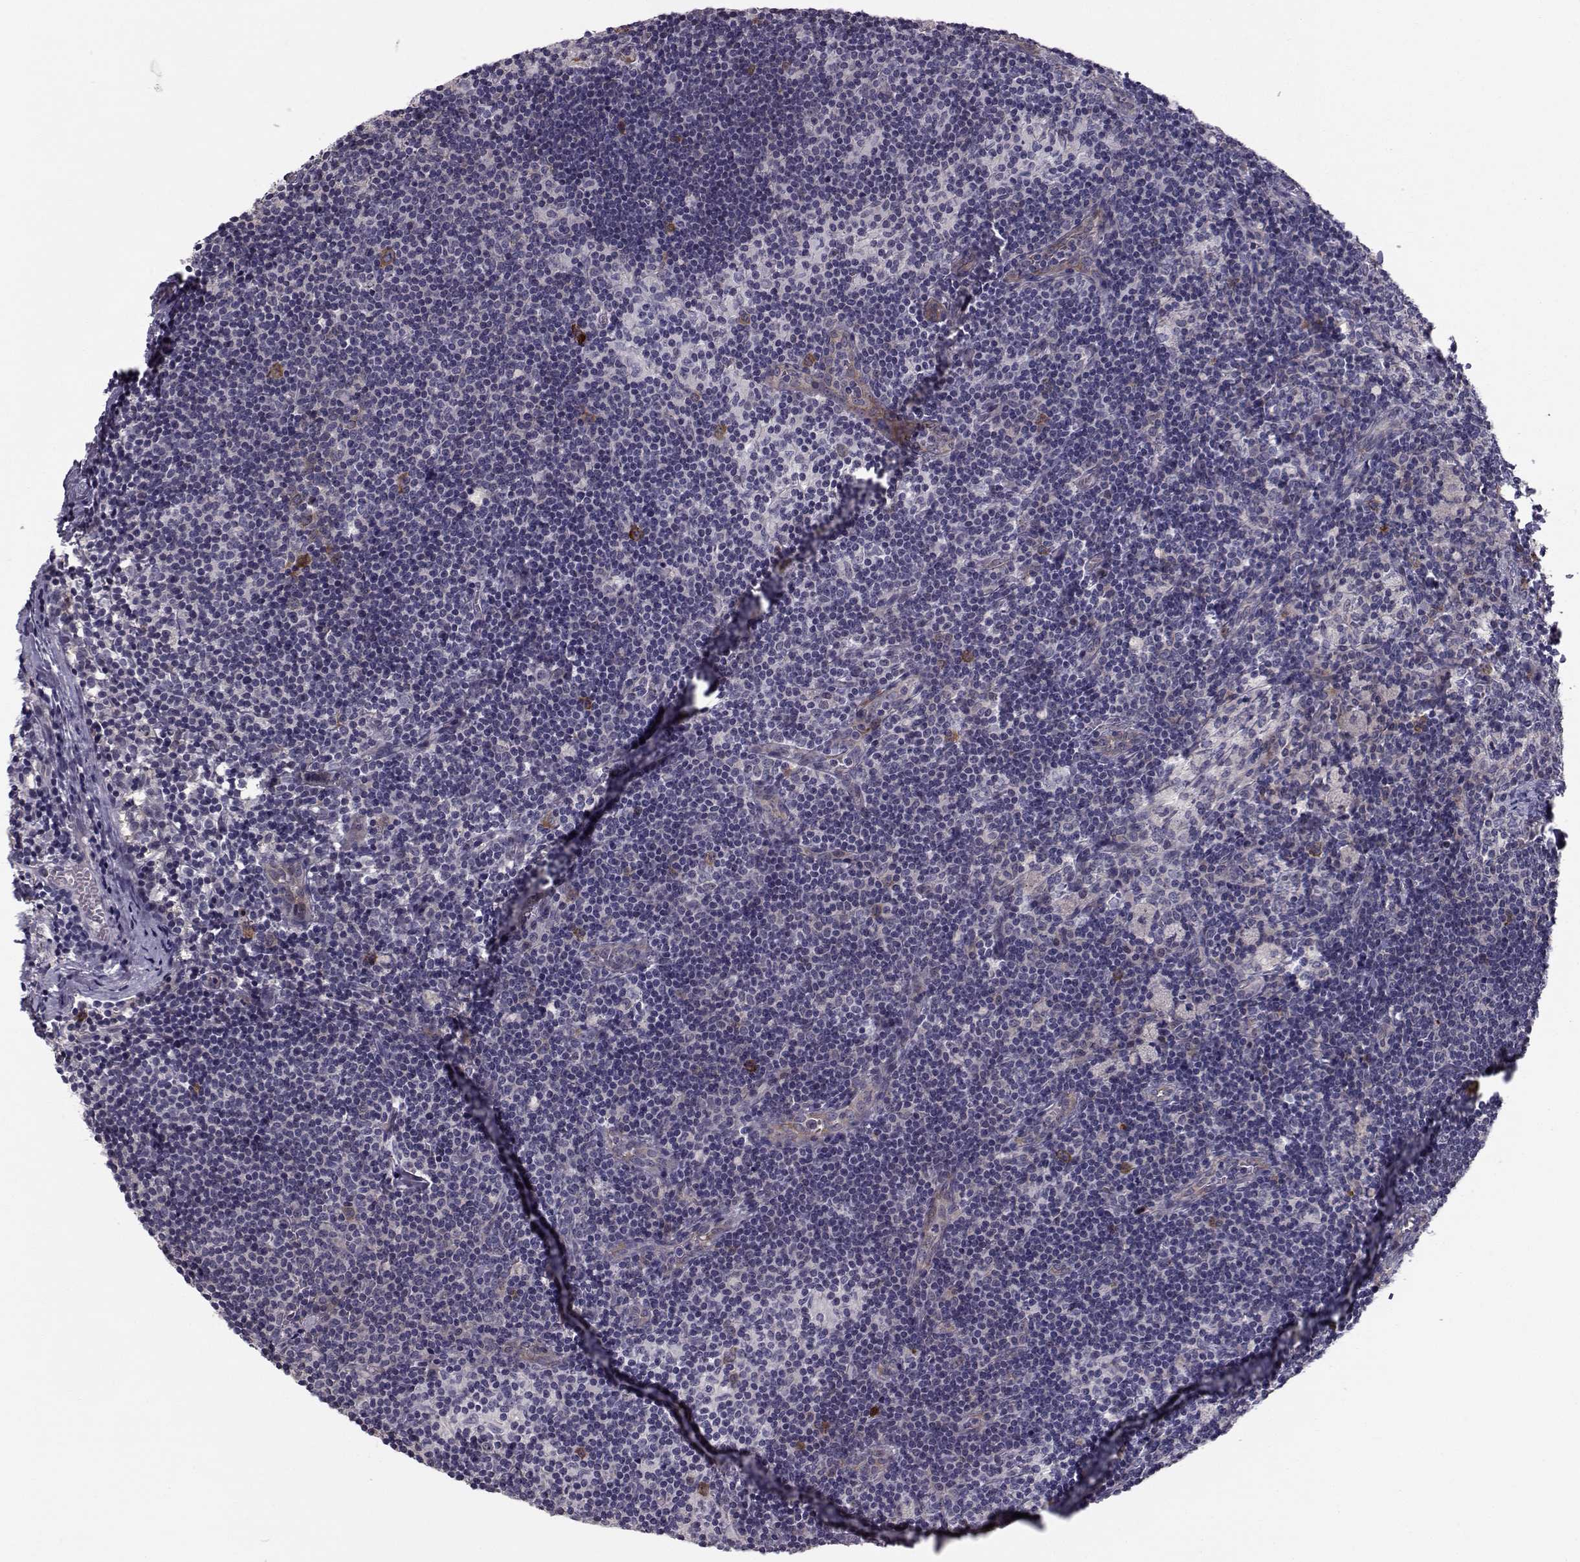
{"staining": {"intensity": "strong", "quantity": "<25%", "location": "cytoplasmic/membranous"}, "tissue": "lymph node", "cell_type": "Germinal center cells", "image_type": "normal", "snomed": [{"axis": "morphology", "description": "Normal tissue, NOS"}, {"axis": "topography", "description": "Lymph node"}], "caption": "Benign lymph node demonstrates strong cytoplasmic/membranous positivity in approximately <25% of germinal center cells The staining was performed using DAB (3,3'-diaminobenzidine), with brown indicating positive protein expression. Nuclei are stained blue with hematoxylin..", "gene": "HSP90AB1", "patient": {"sex": "female", "age": 52}}